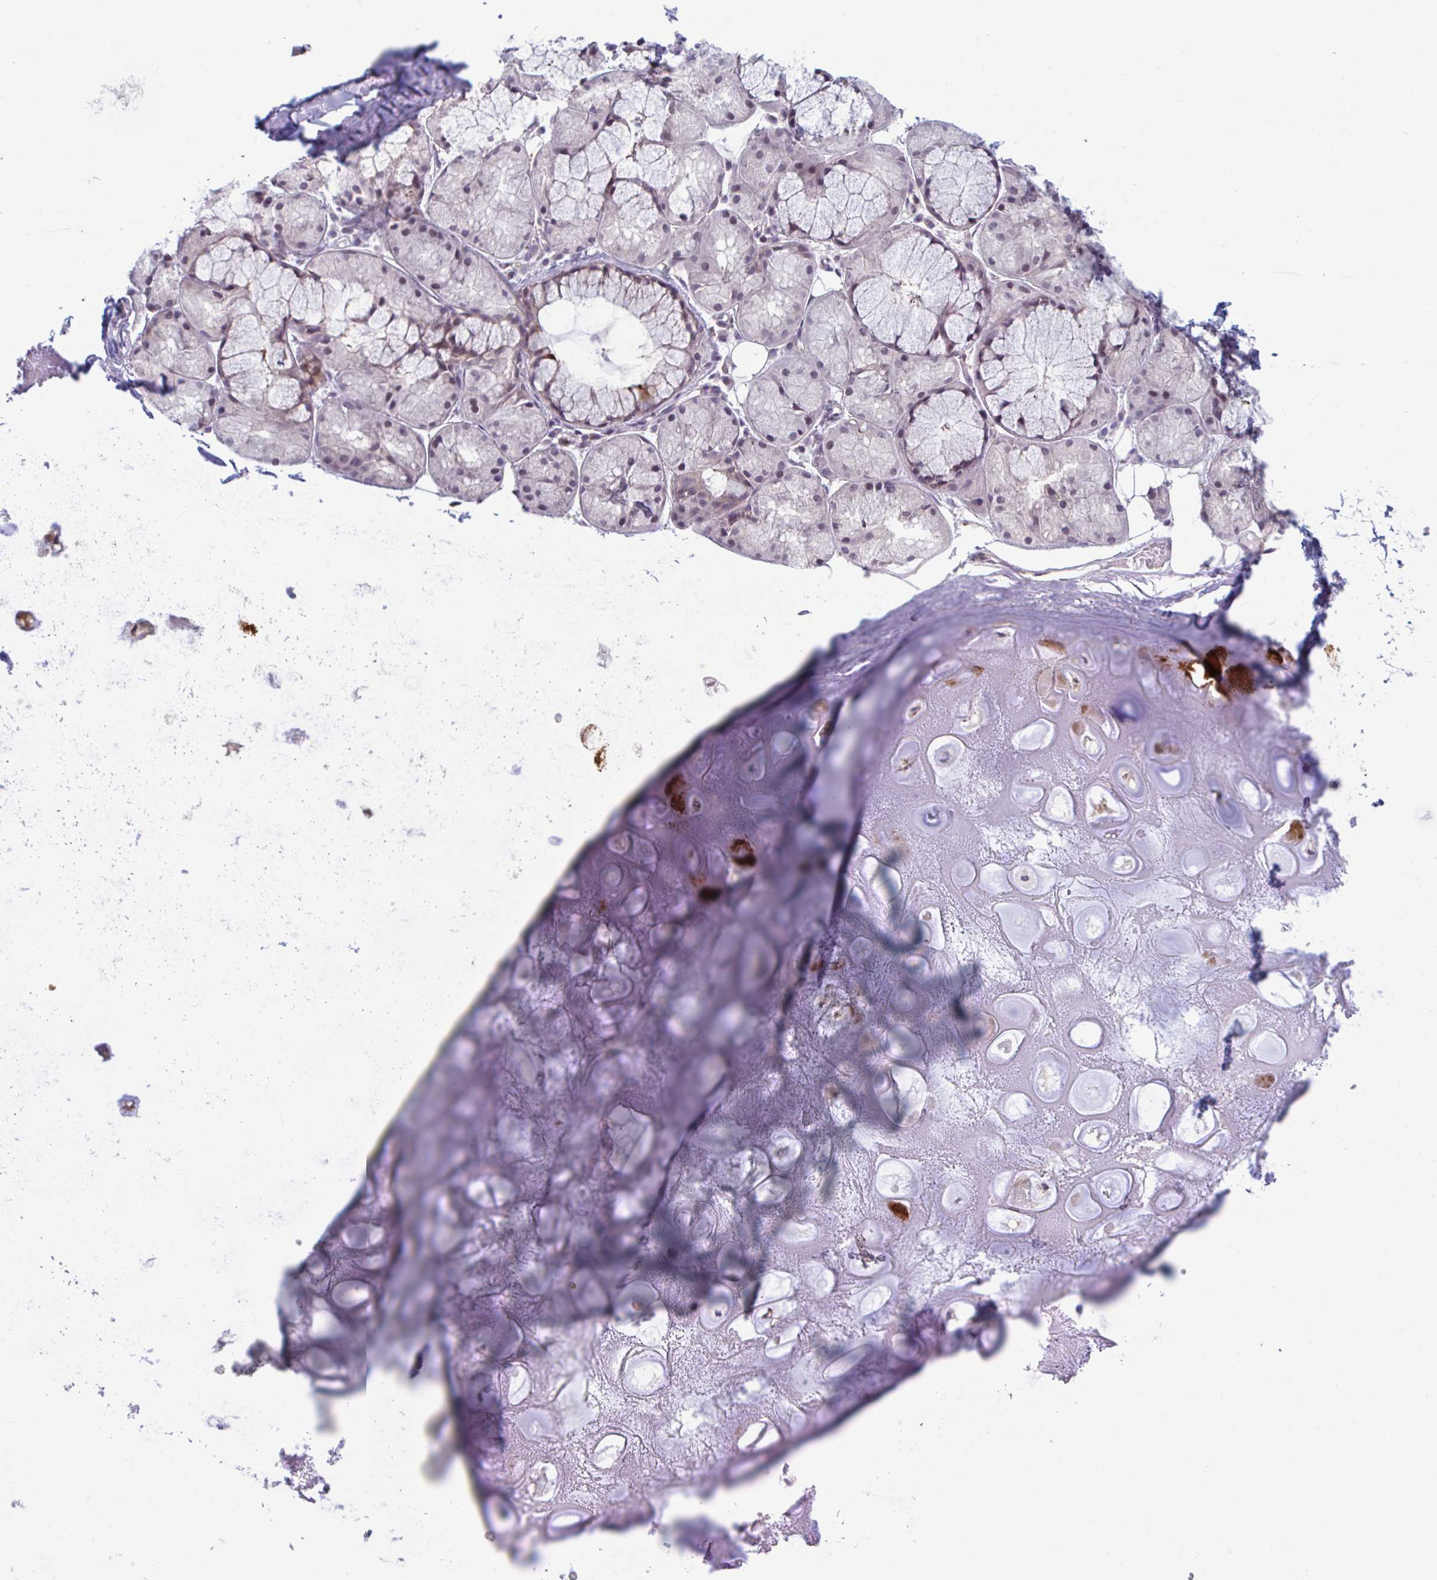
{"staining": {"intensity": "negative", "quantity": "none", "location": "none"}, "tissue": "adipose tissue", "cell_type": "Adipocytes", "image_type": "normal", "snomed": [{"axis": "morphology", "description": "Normal tissue, NOS"}, {"axis": "topography", "description": "Lymph node"}, {"axis": "topography", "description": "Cartilage tissue"}, {"axis": "topography", "description": "Nasopharynx"}], "caption": "IHC image of normal adipose tissue stained for a protein (brown), which reveals no positivity in adipocytes.", "gene": "ADAT3", "patient": {"sex": "male", "age": 63}}